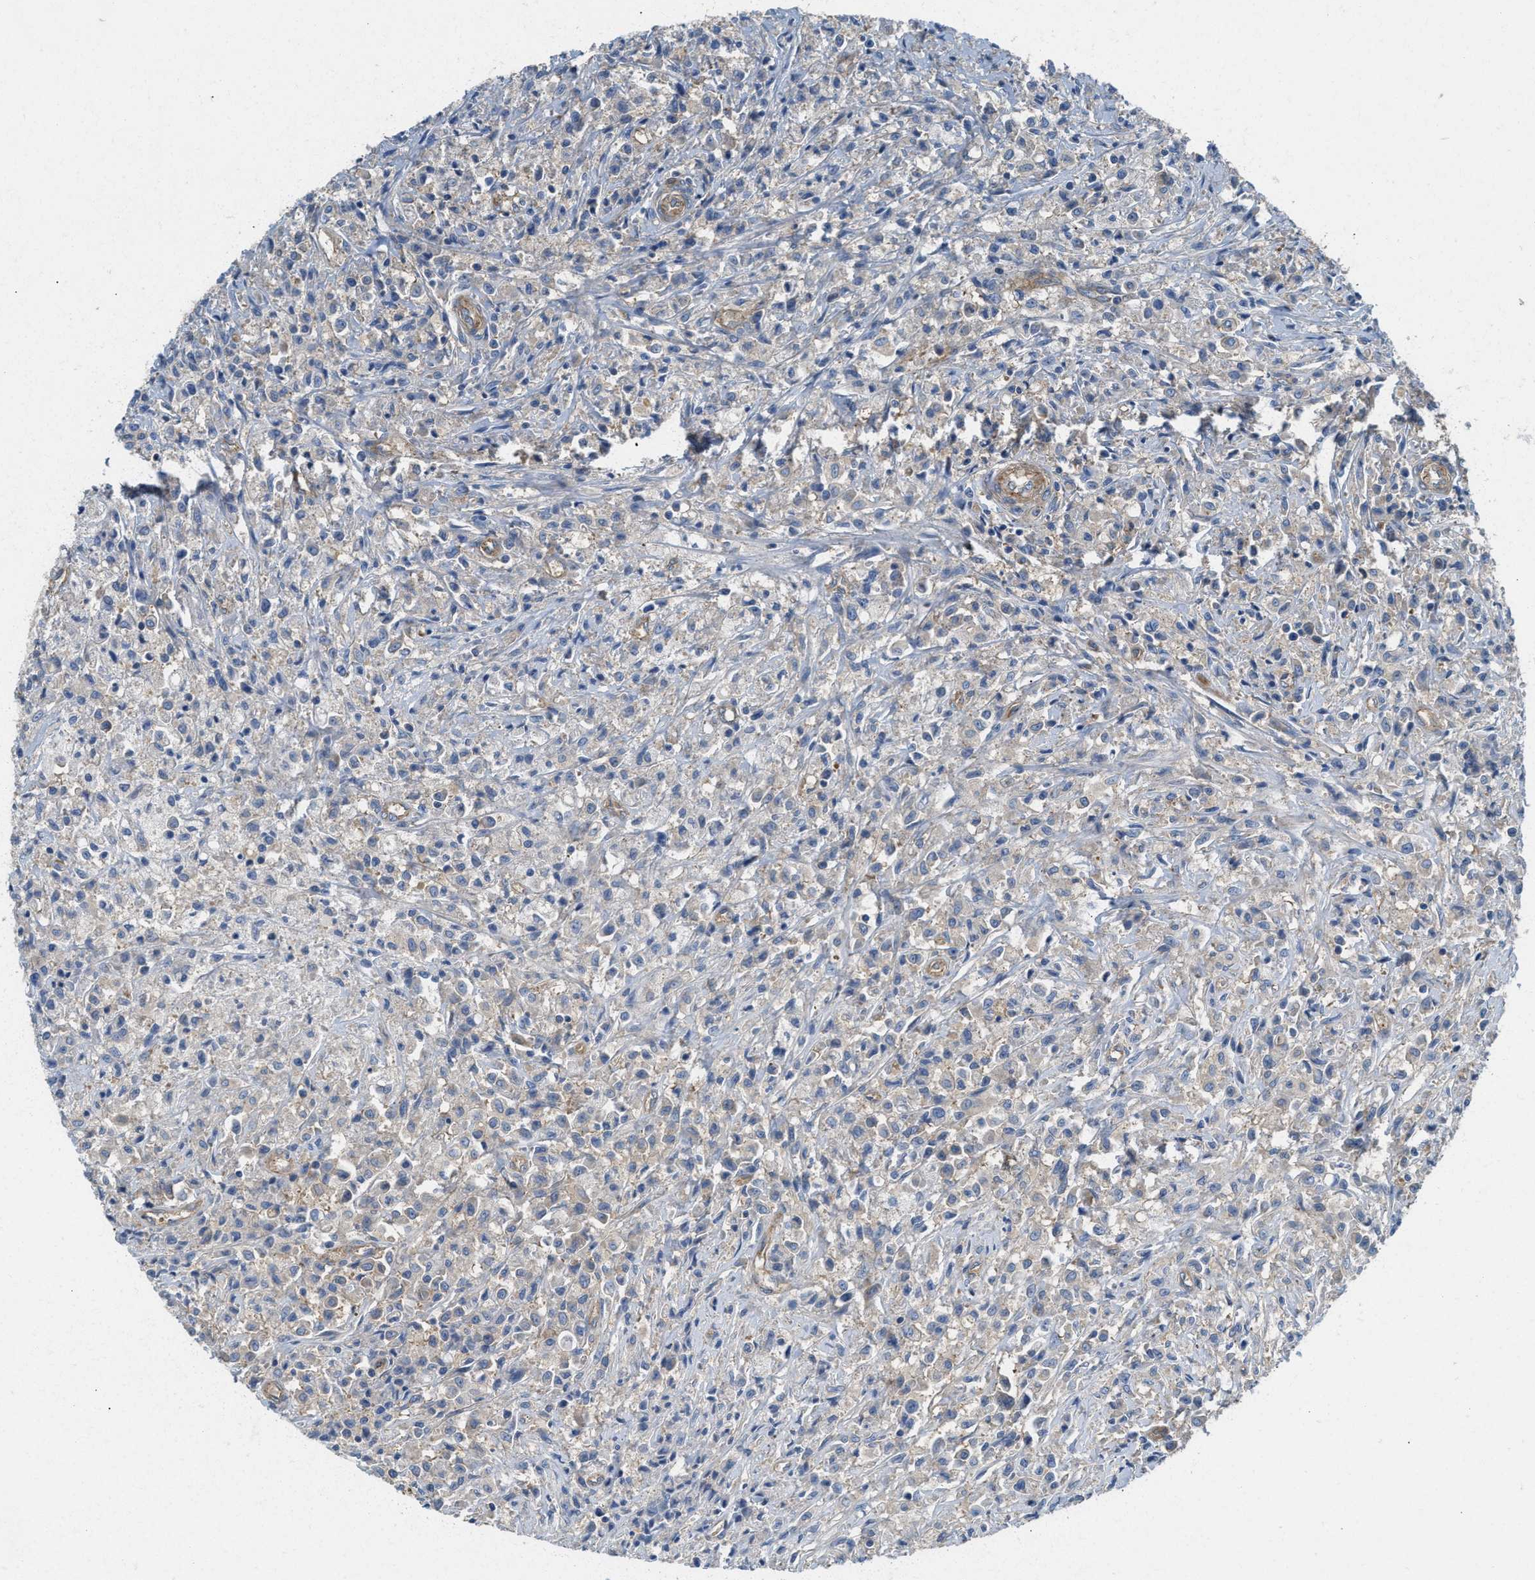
{"staining": {"intensity": "negative", "quantity": "none", "location": "none"}, "tissue": "testis cancer", "cell_type": "Tumor cells", "image_type": "cancer", "snomed": [{"axis": "morphology", "description": "Carcinoma, Embryonal, NOS"}, {"axis": "topography", "description": "Testis"}], "caption": "The IHC photomicrograph has no significant expression in tumor cells of testis embryonal carcinoma tissue.", "gene": "NSUN7", "patient": {"sex": "male", "age": 2}}